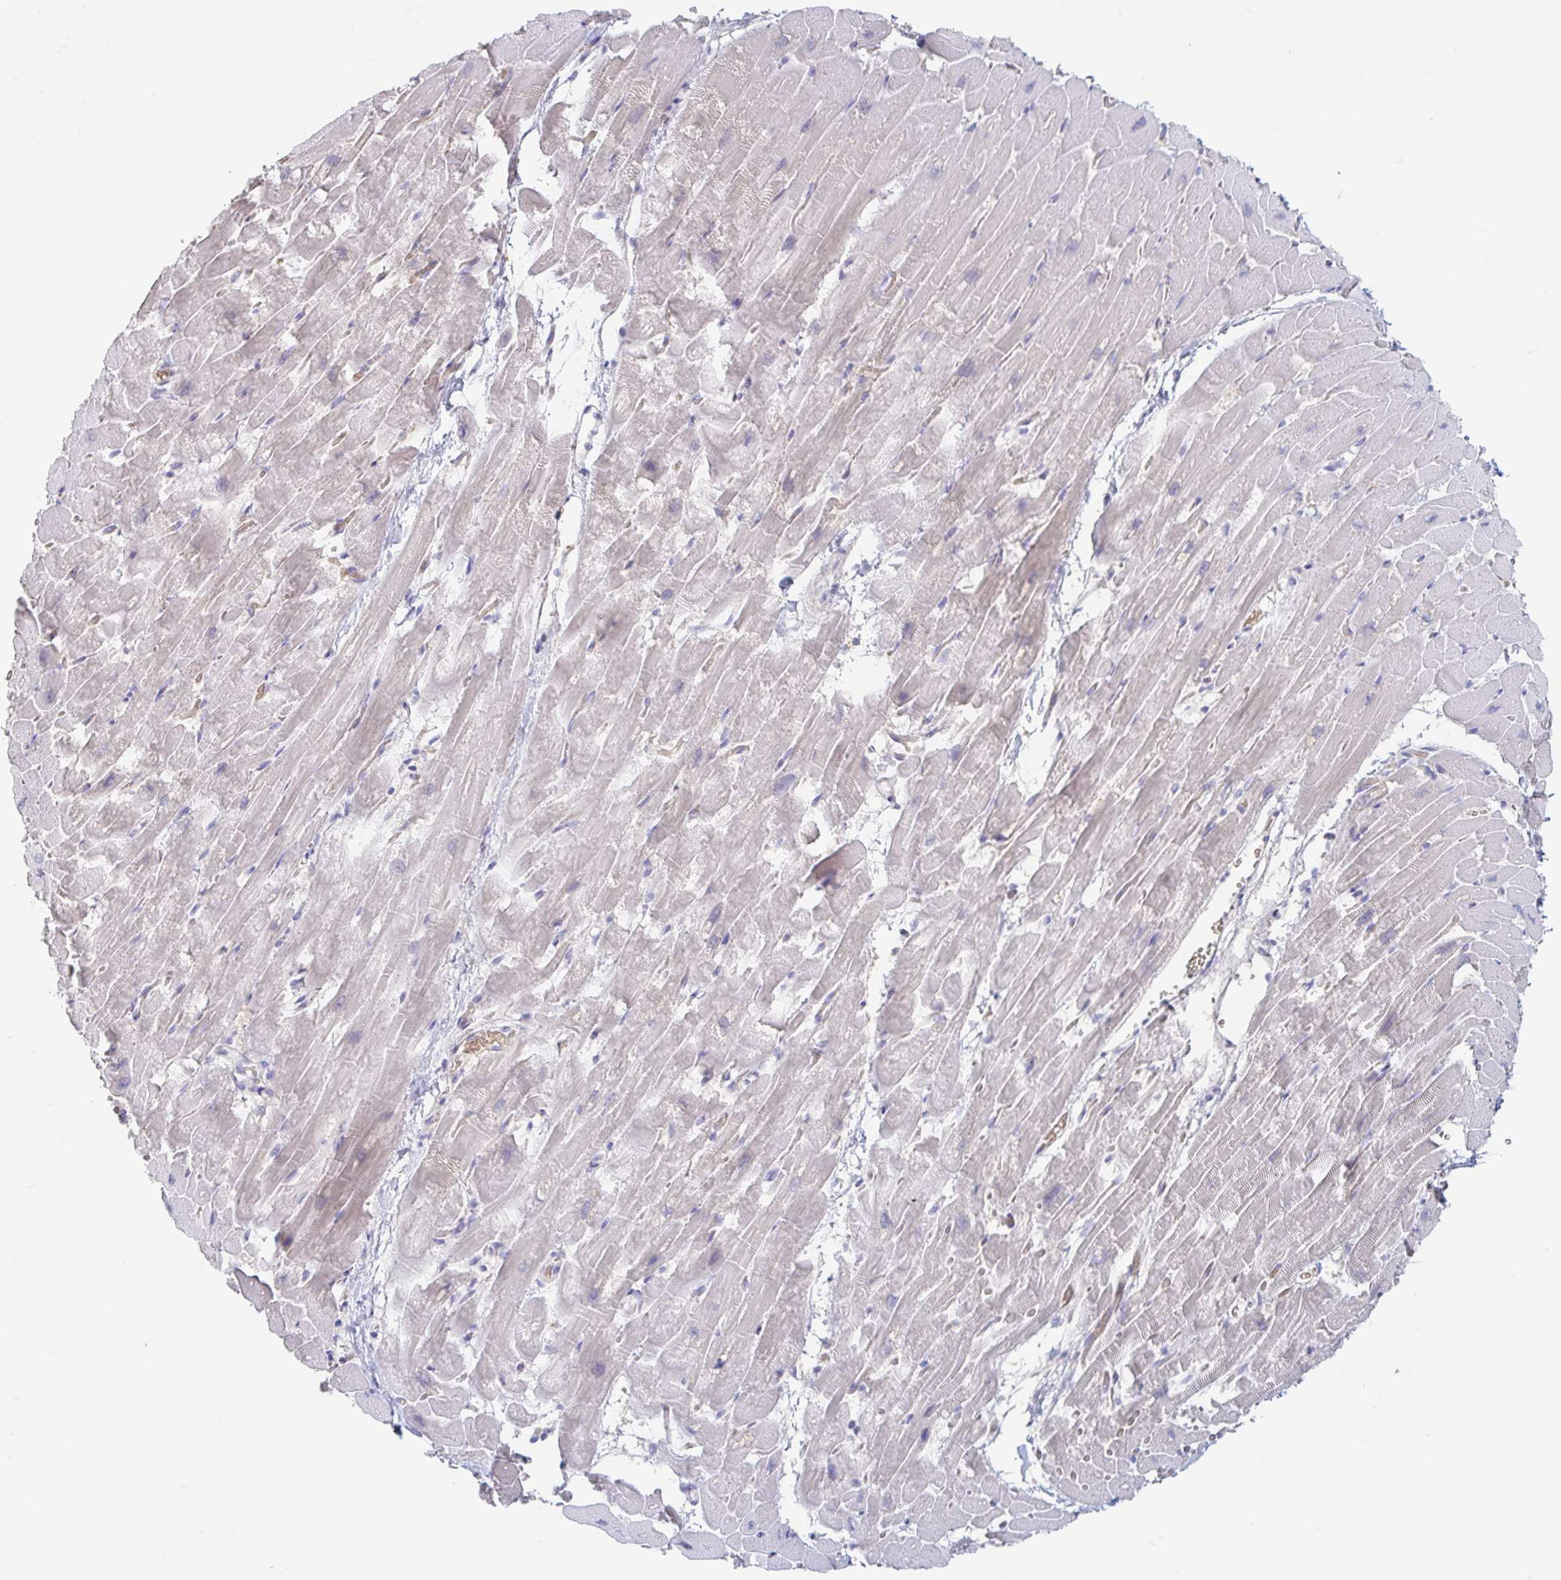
{"staining": {"intensity": "weak", "quantity": "<25%", "location": "cytoplasmic/membranous"}, "tissue": "heart muscle", "cell_type": "Cardiomyocytes", "image_type": "normal", "snomed": [{"axis": "morphology", "description": "Normal tissue, NOS"}, {"axis": "topography", "description": "Heart"}], "caption": "The immunohistochemistry (IHC) micrograph has no significant positivity in cardiomyocytes of heart muscle.", "gene": "SPPL3", "patient": {"sex": "male", "age": 37}}